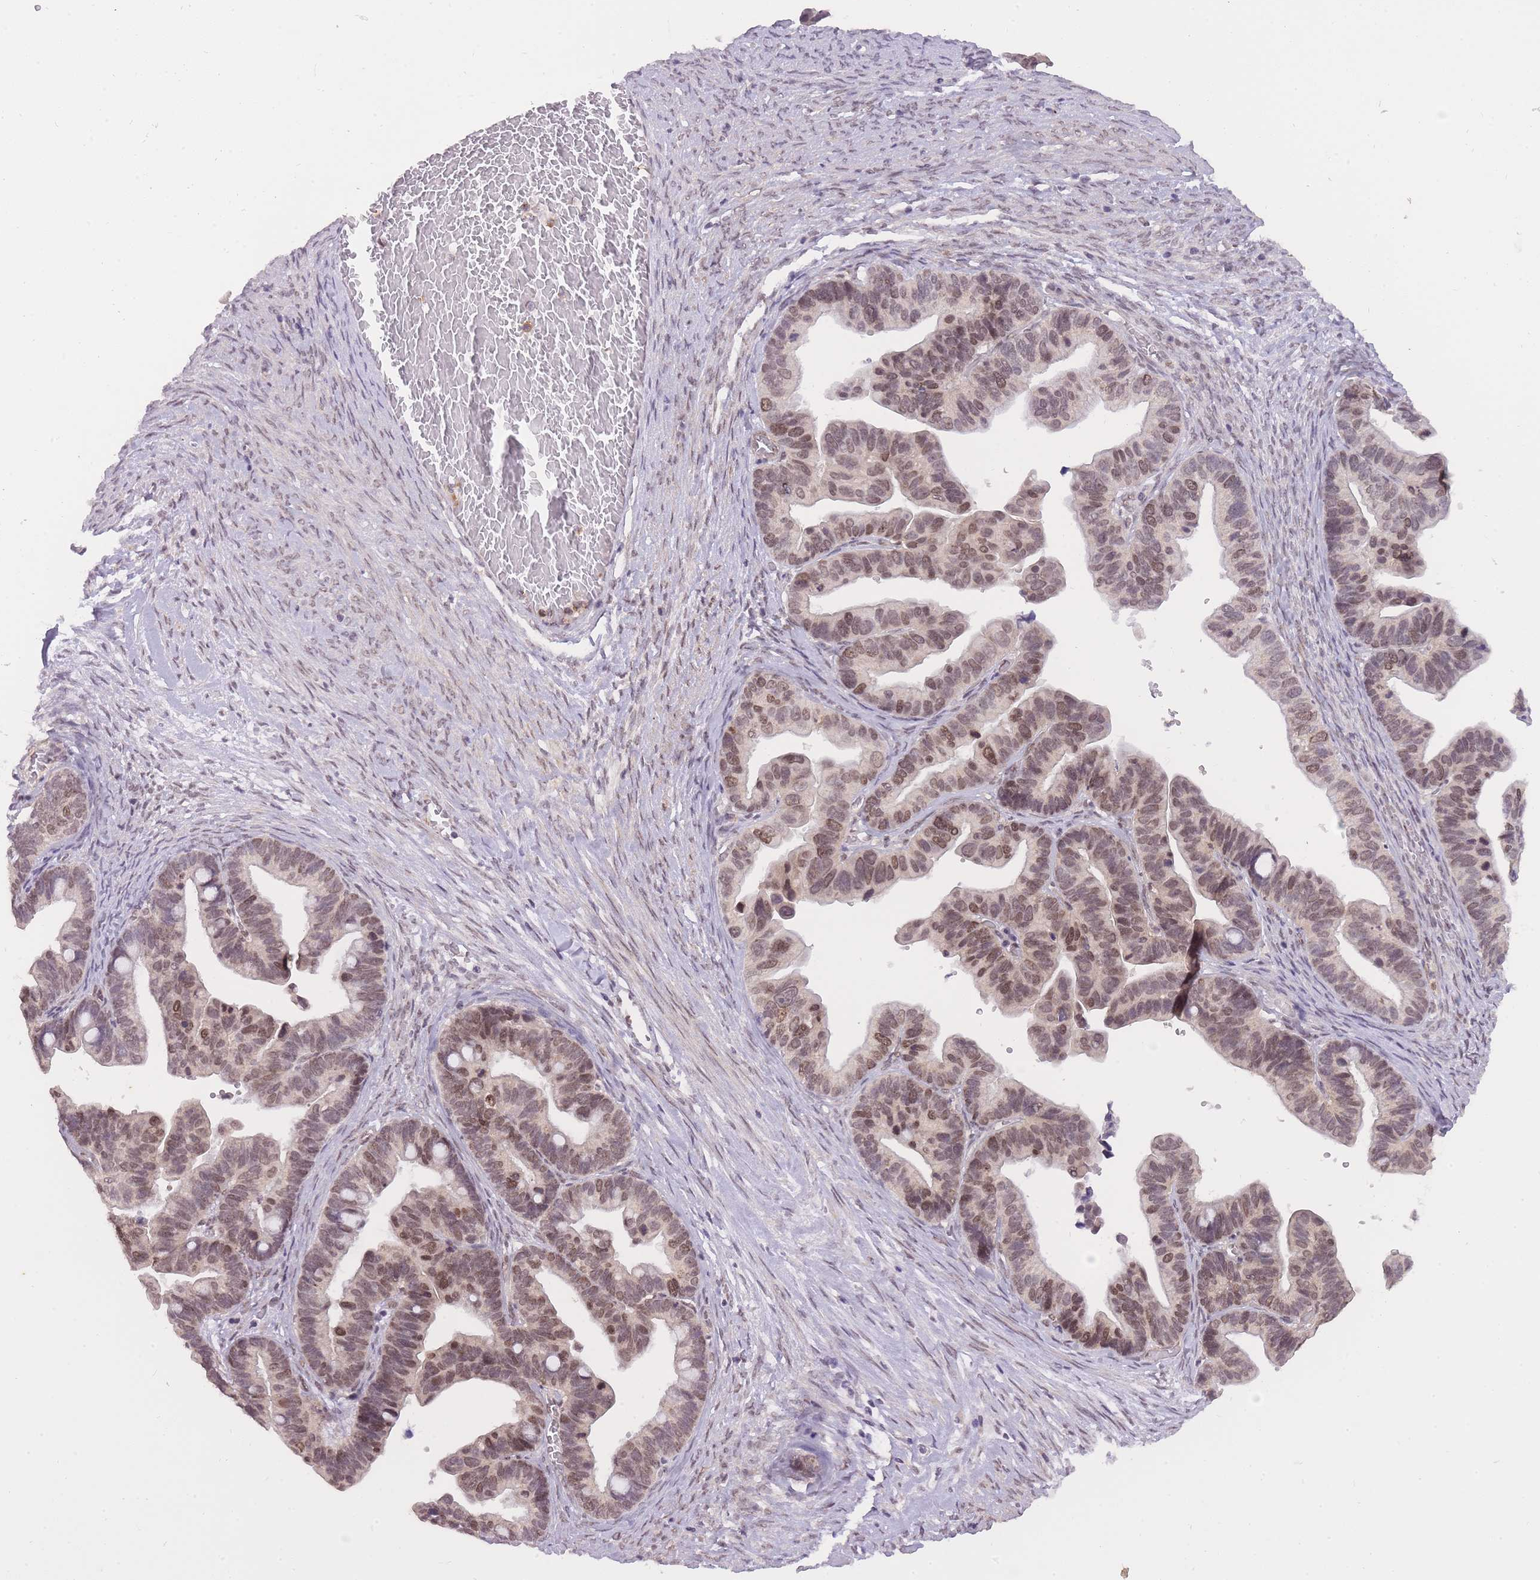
{"staining": {"intensity": "moderate", "quantity": ">75%", "location": "nuclear"}, "tissue": "ovarian cancer", "cell_type": "Tumor cells", "image_type": "cancer", "snomed": [{"axis": "morphology", "description": "Cystadenocarcinoma, serous, NOS"}, {"axis": "topography", "description": "Ovary"}], "caption": "The immunohistochemical stain labels moderate nuclear expression in tumor cells of ovarian cancer tissue.", "gene": "TIGD1", "patient": {"sex": "female", "age": 56}}